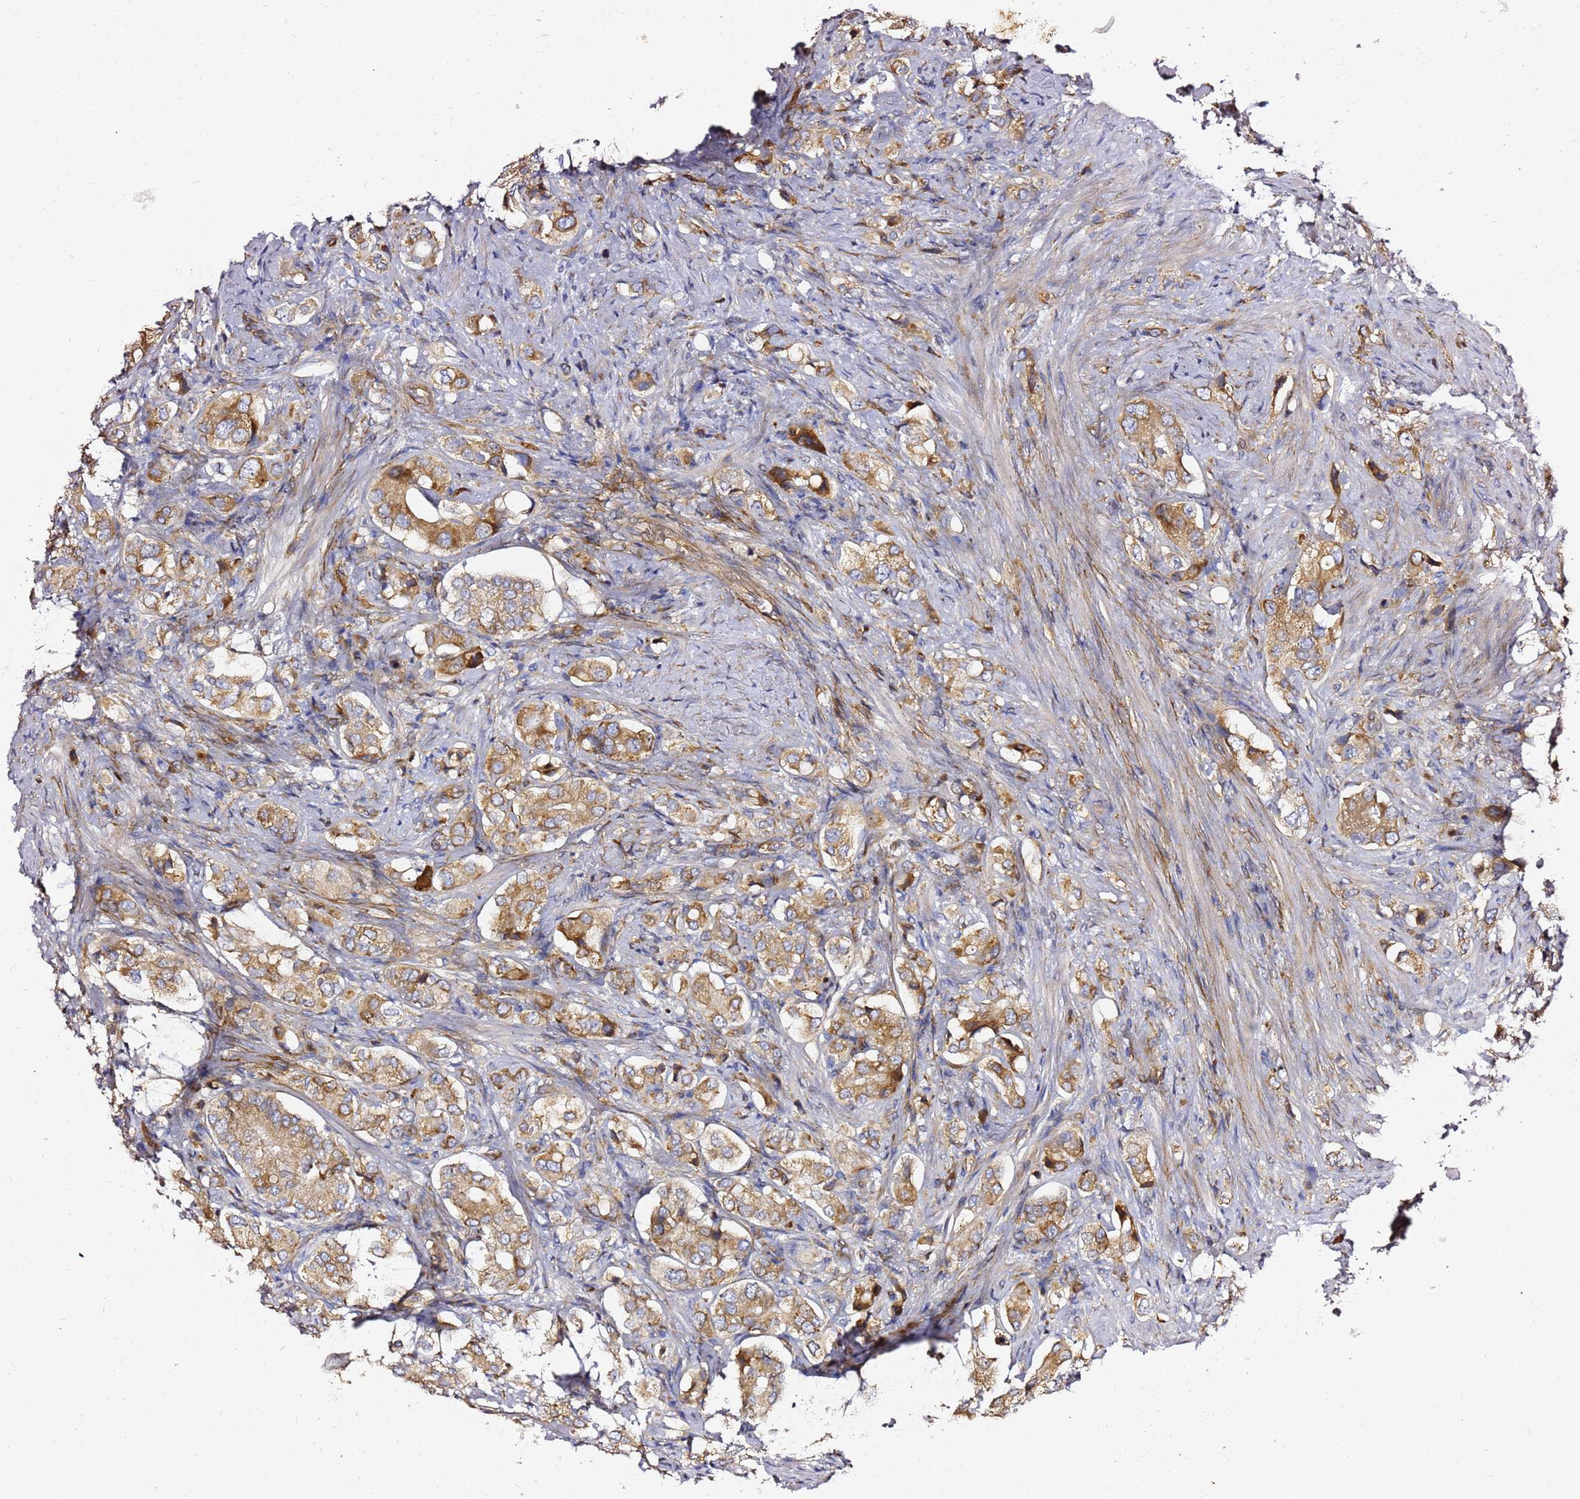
{"staining": {"intensity": "moderate", "quantity": ">75%", "location": "cytoplasmic/membranous"}, "tissue": "prostate cancer", "cell_type": "Tumor cells", "image_type": "cancer", "snomed": [{"axis": "morphology", "description": "Adenocarcinoma, High grade"}, {"axis": "topography", "description": "Prostate"}], "caption": "Immunohistochemical staining of human prostate adenocarcinoma (high-grade) demonstrates medium levels of moderate cytoplasmic/membranous staining in about >75% of tumor cells.", "gene": "KIF7", "patient": {"sex": "male", "age": 65}}